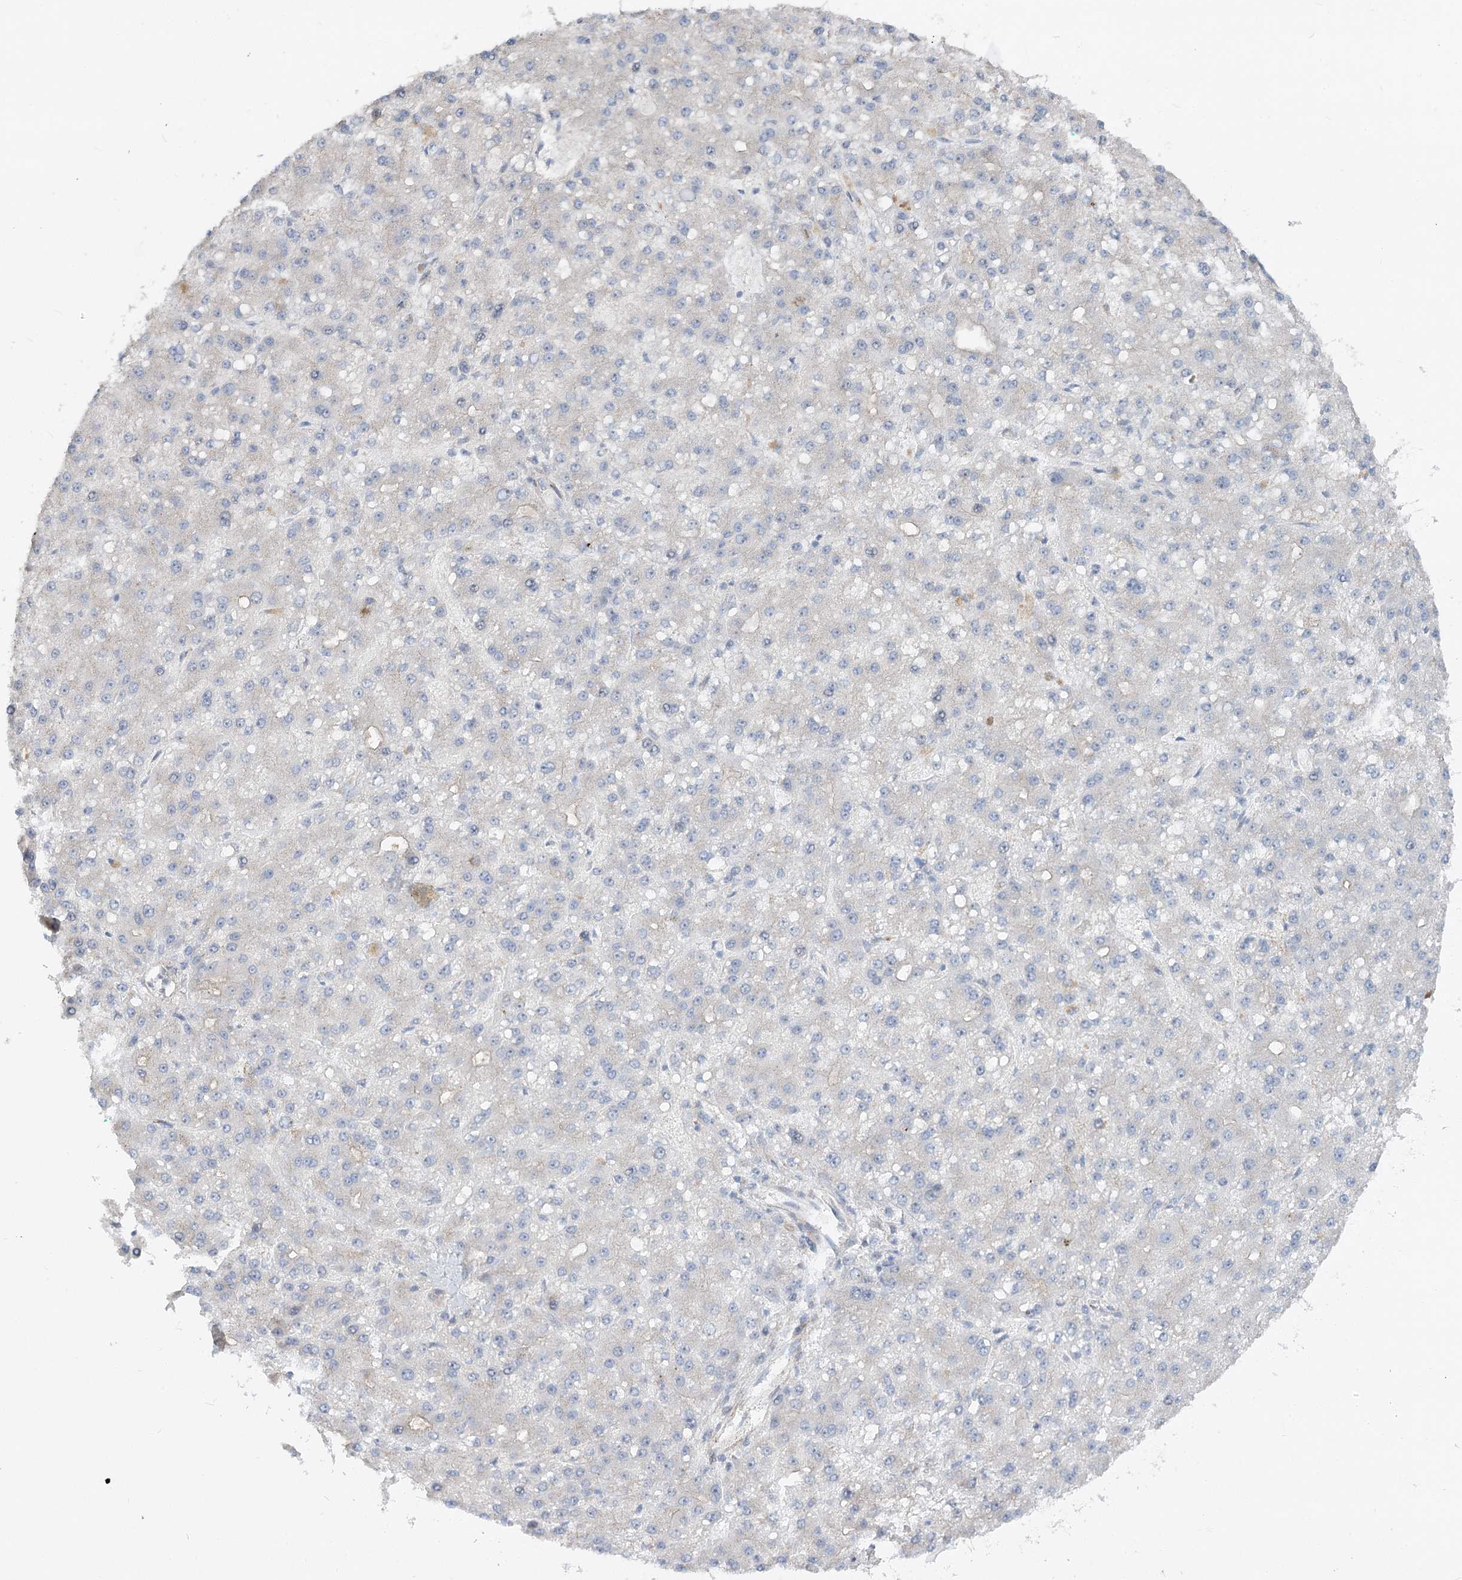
{"staining": {"intensity": "negative", "quantity": "none", "location": "none"}, "tissue": "liver cancer", "cell_type": "Tumor cells", "image_type": "cancer", "snomed": [{"axis": "morphology", "description": "Carcinoma, Hepatocellular, NOS"}, {"axis": "topography", "description": "Liver"}], "caption": "Tumor cells are negative for protein expression in human liver cancer.", "gene": "FGF19", "patient": {"sex": "male", "age": 67}}